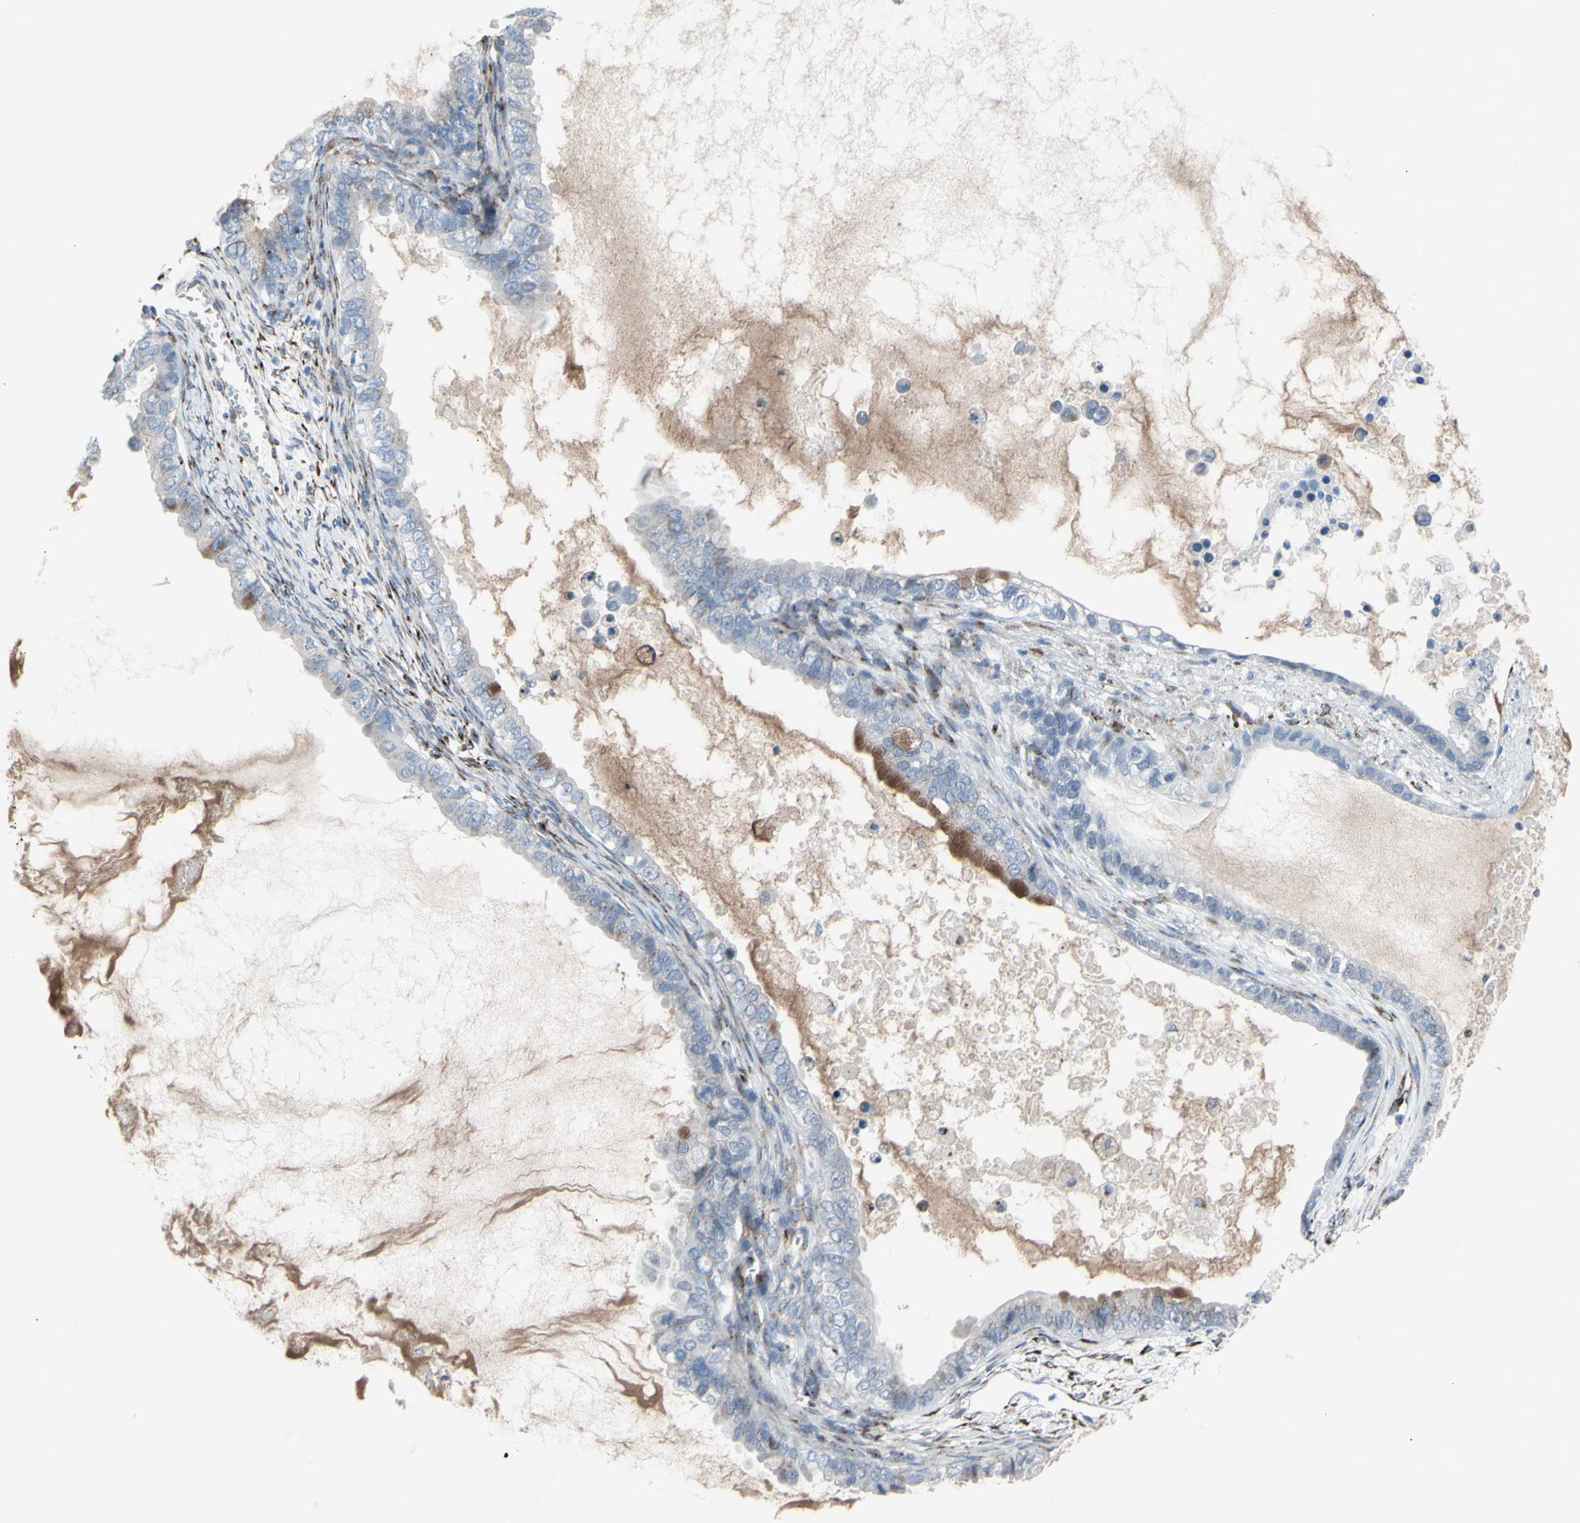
{"staining": {"intensity": "weak", "quantity": "25%-75%", "location": "cytoplasmic/membranous"}, "tissue": "ovarian cancer", "cell_type": "Tumor cells", "image_type": "cancer", "snomed": [{"axis": "morphology", "description": "Cystadenocarcinoma, mucinous, NOS"}, {"axis": "topography", "description": "Ovary"}], "caption": "Human ovarian cancer (mucinous cystadenocarcinoma) stained for a protein (brown) demonstrates weak cytoplasmic/membranous positive staining in approximately 25%-75% of tumor cells.", "gene": "GLG1", "patient": {"sex": "female", "age": 80}}